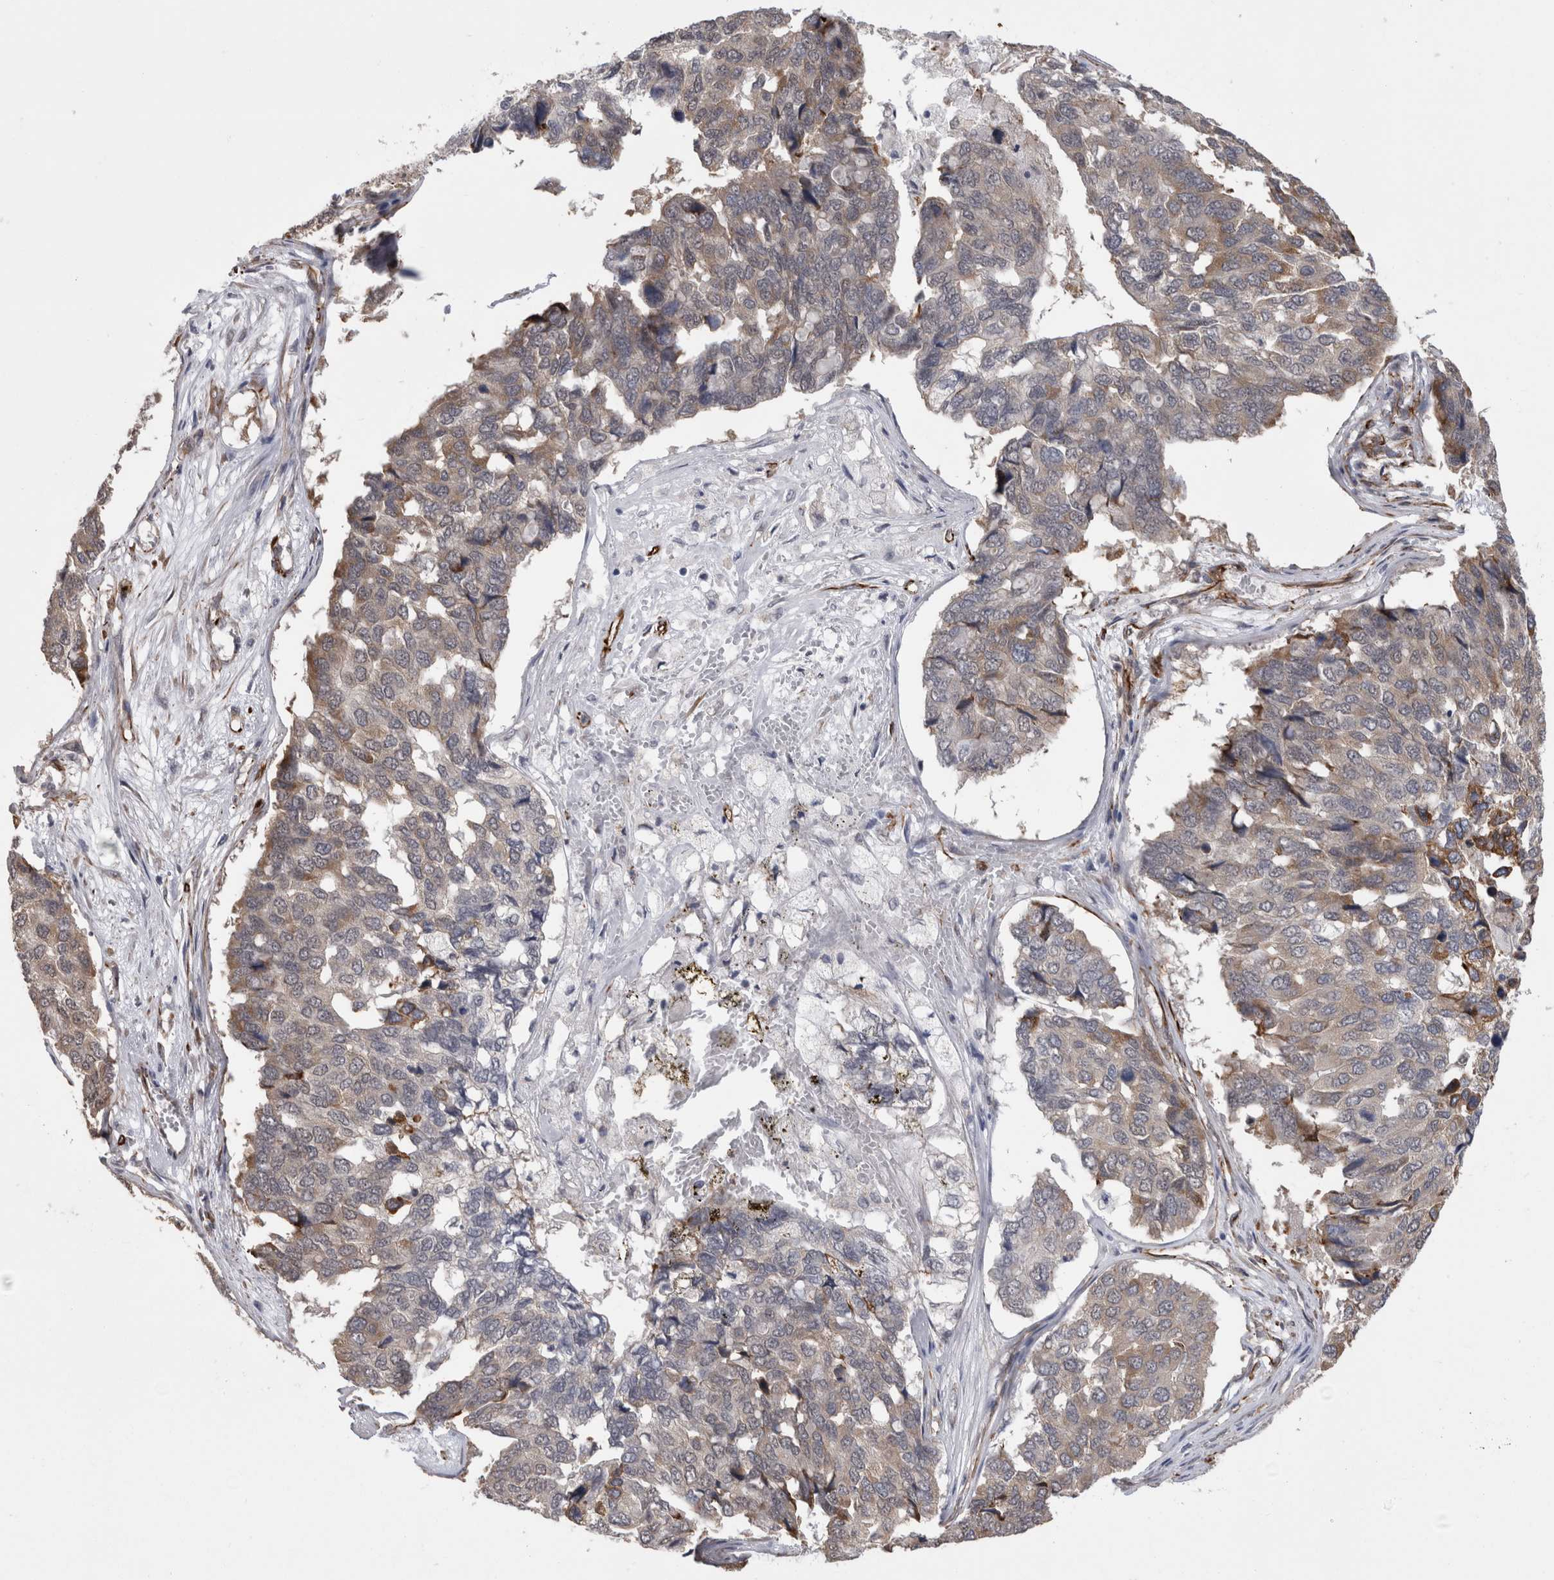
{"staining": {"intensity": "weak", "quantity": "25%-75%", "location": "cytoplasmic/membranous"}, "tissue": "pancreatic cancer", "cell_type": "Tumor cells", "image_type": "cancer", "snomed": [{"axis": "morphology", "description": "Adenocarcinoma, NOS"}, {"axis": "topography", "description": "Pancreas"}], "caption": "An image showing weak cytoplasmic/membranous staining in approximately 25%-75% of tumor cells in pancreatic cancer (adenocarcinoma), as visualized by brown immunohistochemical staining.", "gene": "FAM83H", "patient": {"sex": "male", "age": 50}}